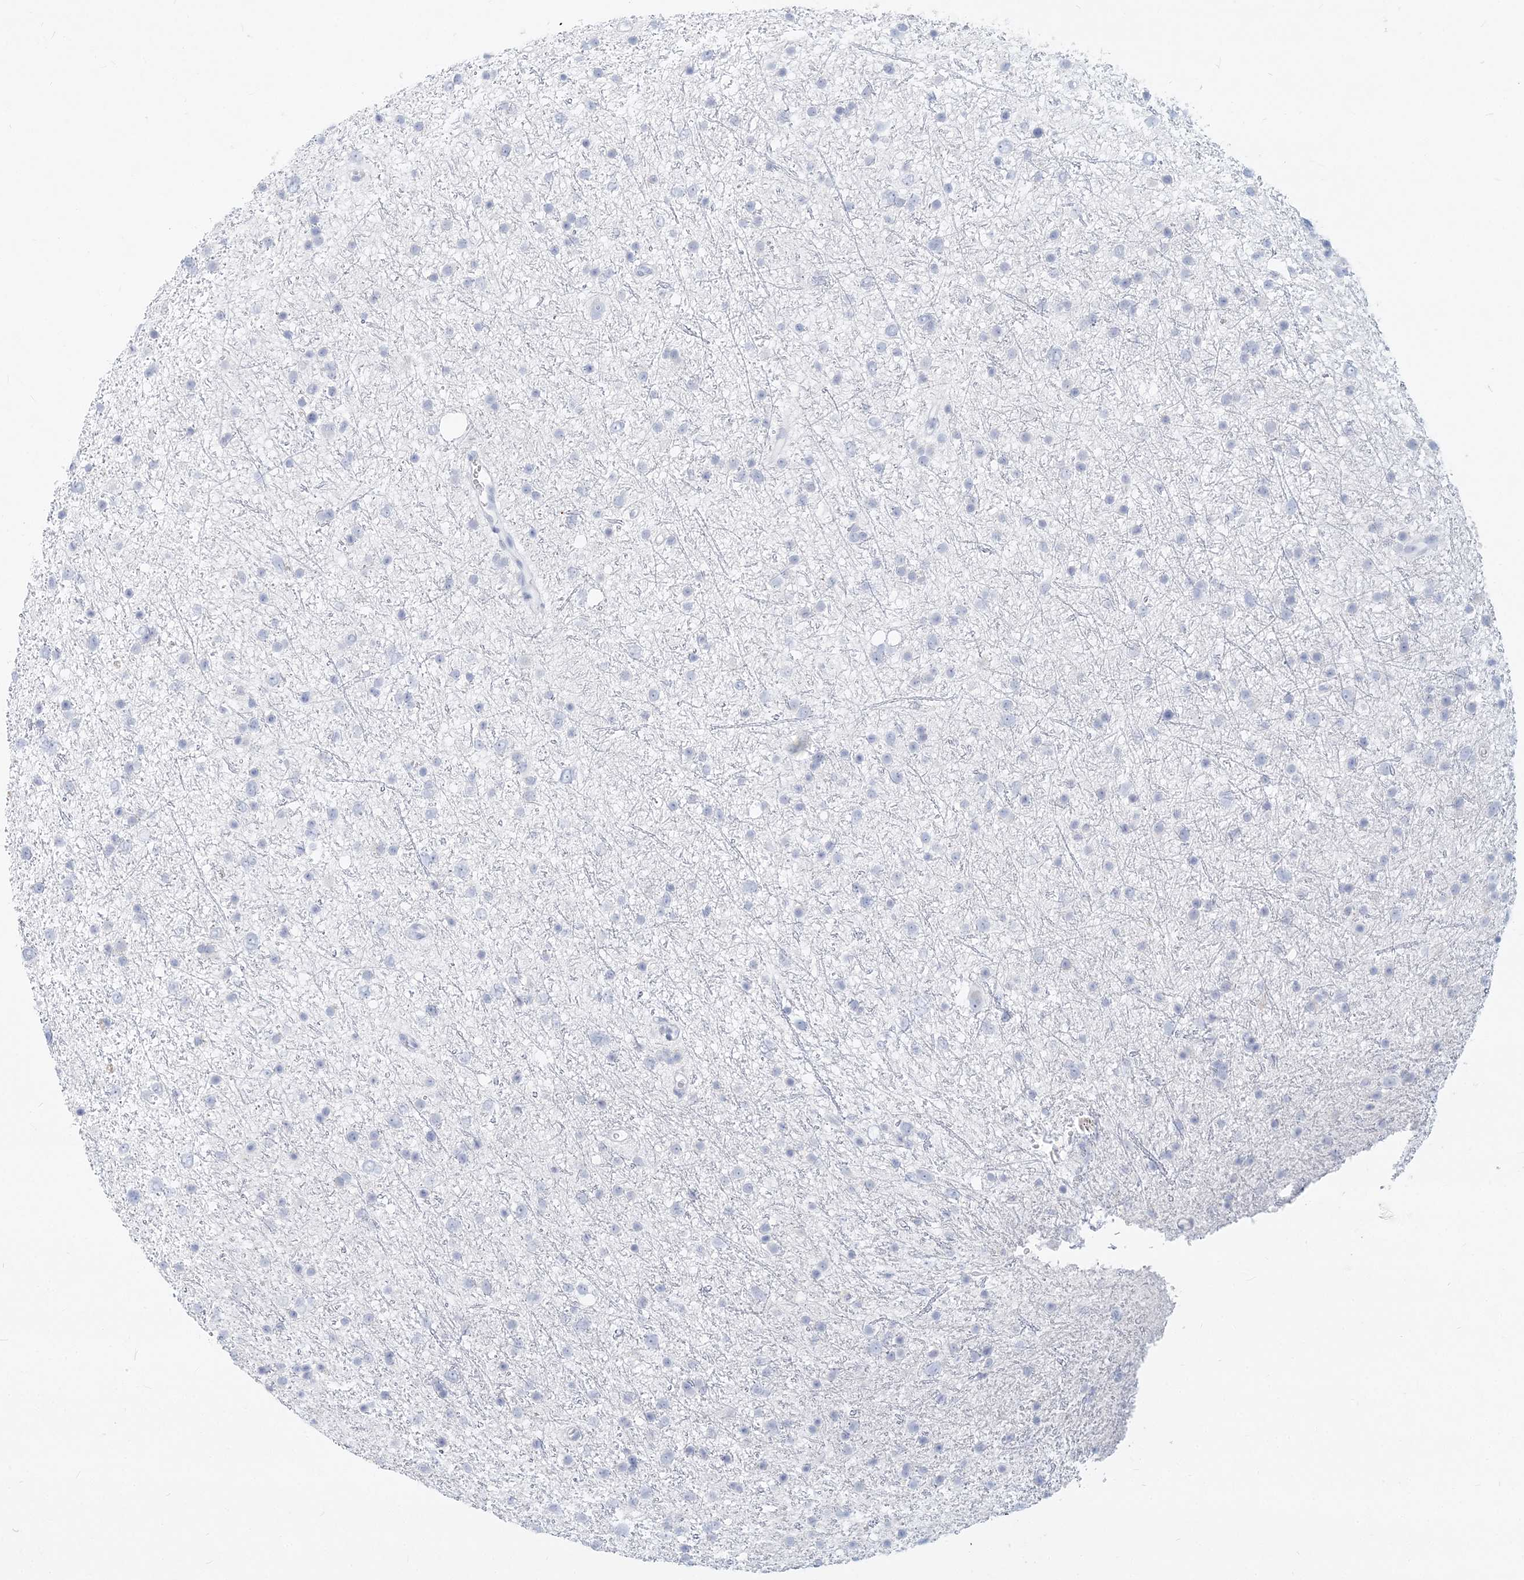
{"staining": {"intensity": "negative", "quantity": "none", "location": "none"}, "tissue": "glioma", "cell_type": "Tumor cells", "image_type": "cancer", "snomed": [{"axis": "morphology", "description": "Glioma, malignant, Low grade"}, {"axis": "topography", "description": "Cerebral cortex"}], "caption": "IHC image of human malignant glioma (low-grade) stained for a protein (brown), which shows no expression in tumor cells.", "gene": "CSN1S1", "patient": {"sex": "female", "age": 39}}